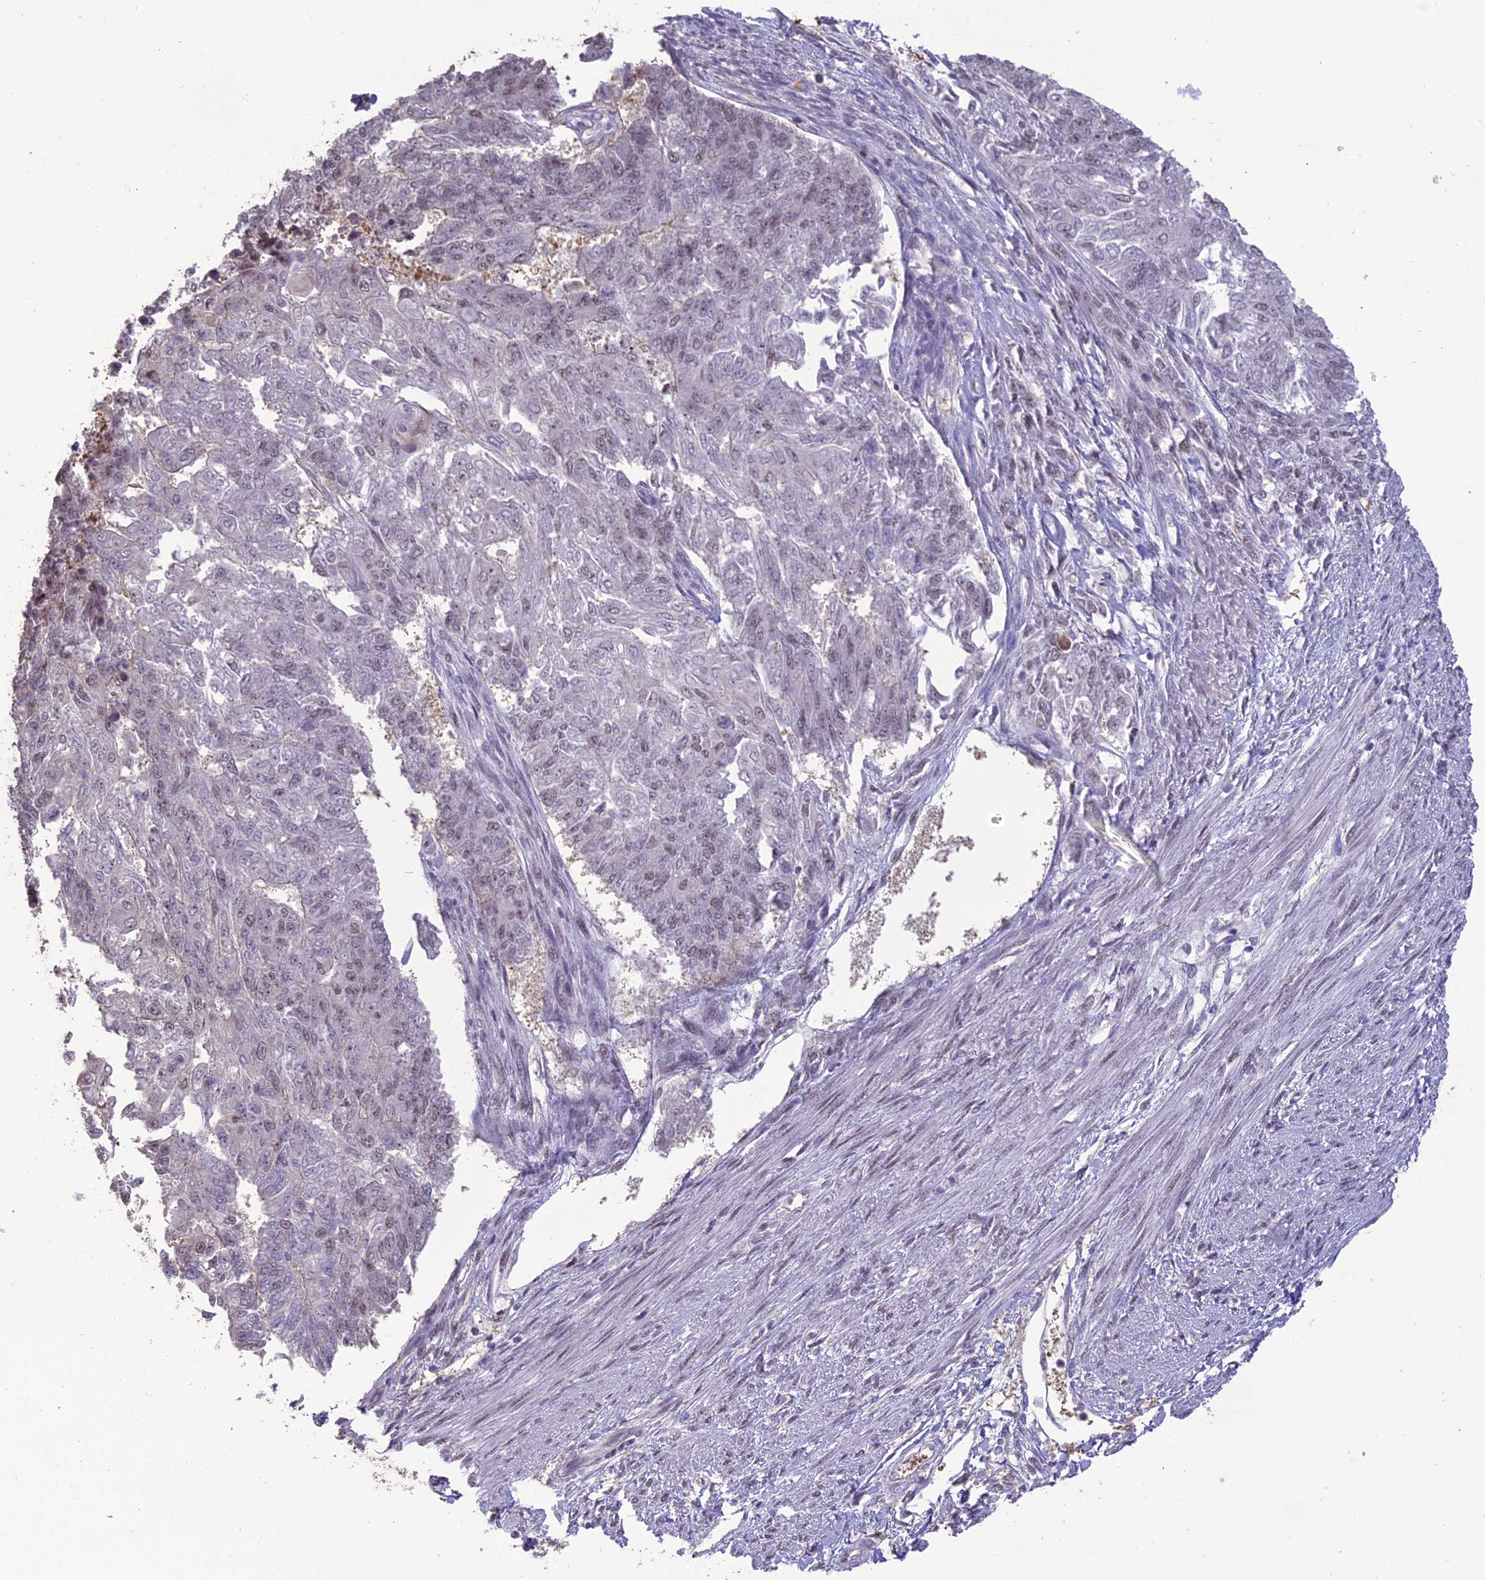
{"staining": {"intensity": "weak", "quantity": "<25%", "location": "nuclear"}, "tissue": "endometrial cancer", "cell_type": "Tumor cells", "image_type": "cancer", "snomed": [{"axis": "morphology", "description": "Adenocarcinoma, NOS"}, {"axis": "topography", "description": "Endometrium"}], "caption": "An immunohistochemistry (IHC) histopathology image of adenocarcinoma (endometrial) is shown. There is no staining in tumor cells of adenocarcinoma (endometrial).", "gene": "TIGD7", "patient": {"sex": "female", "age": 32}}